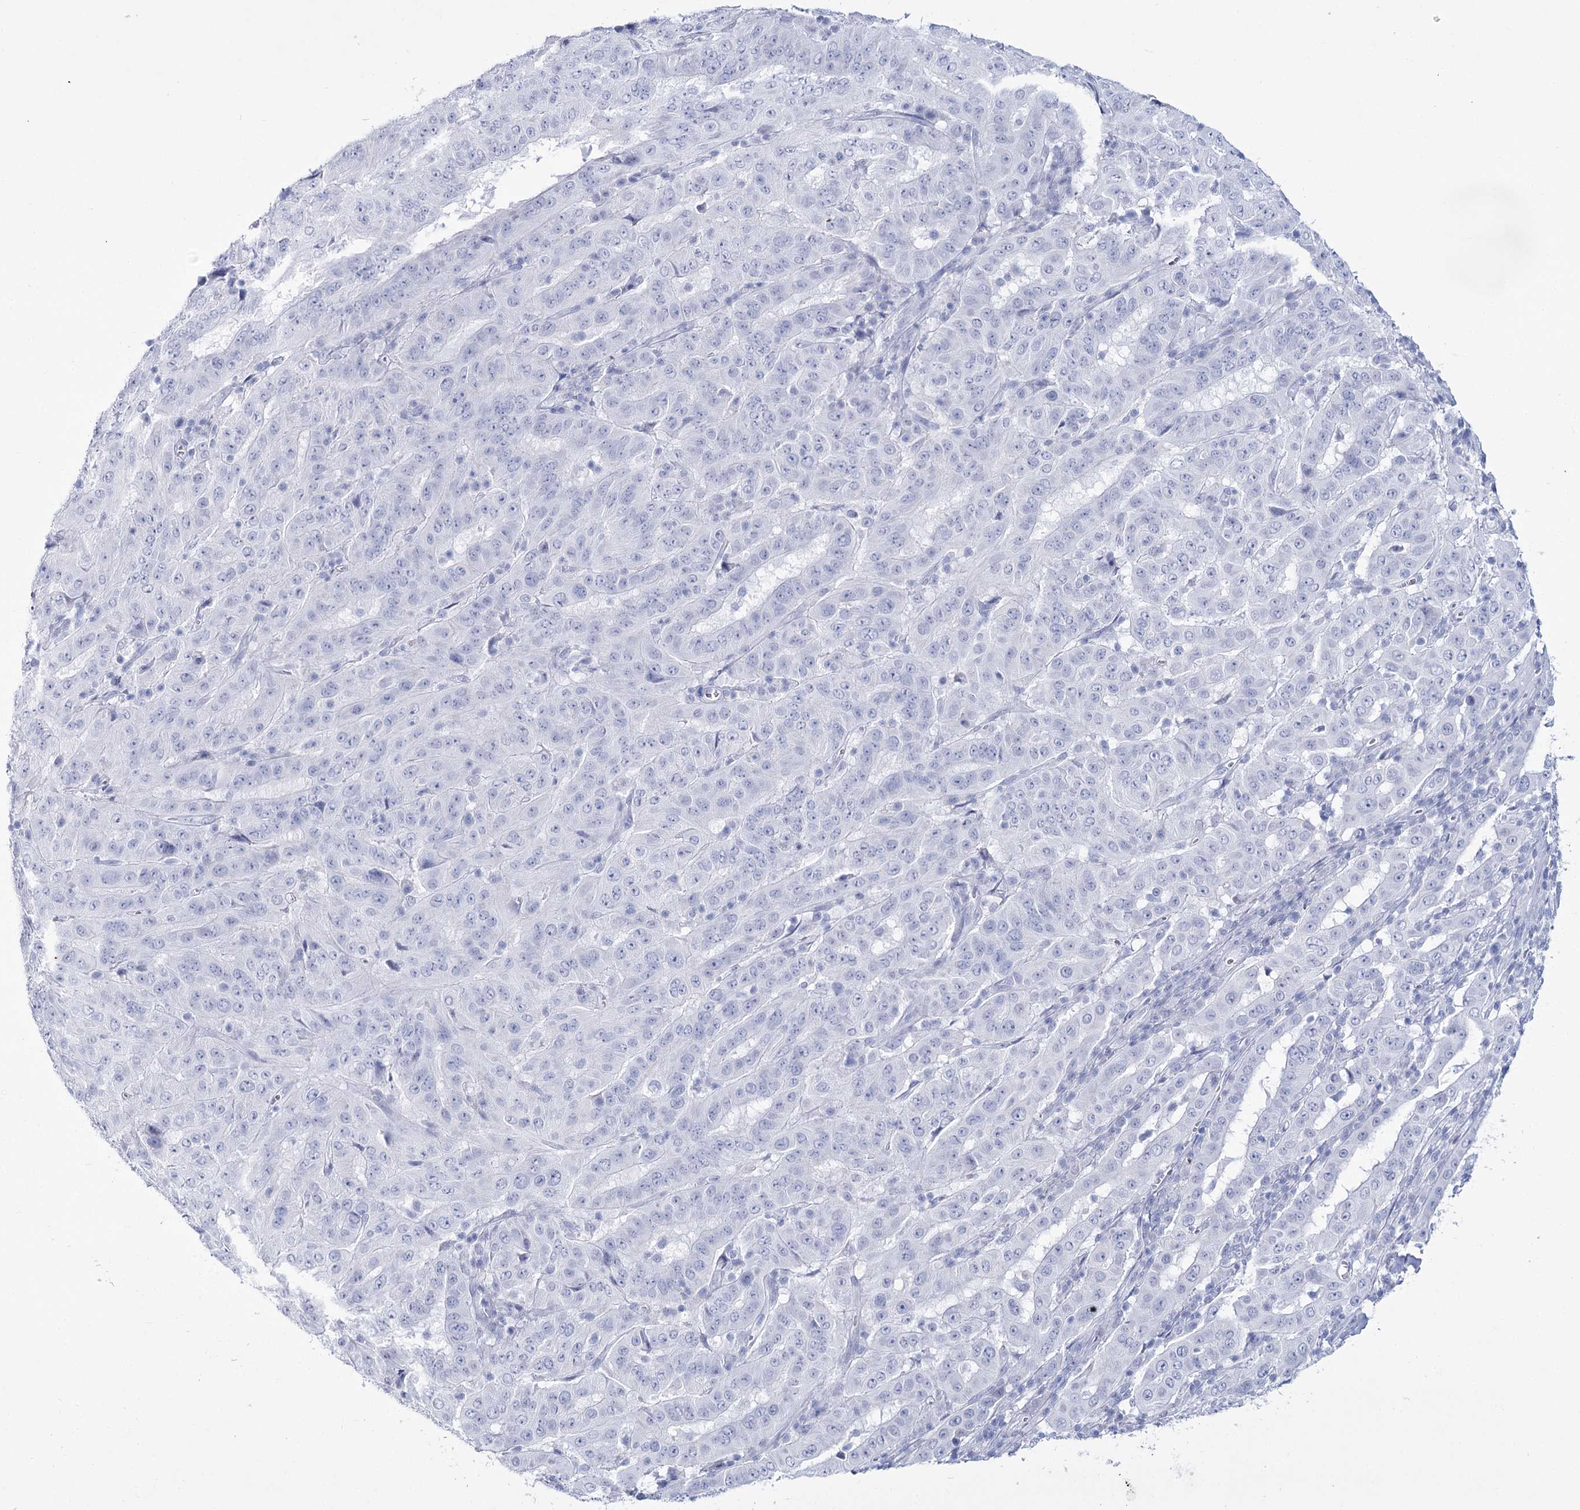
{"staining": {"intensity": "negative", "quantity": "none", "location": "none"}, "tissue": "pancreatic cancer", "cell_type": "Tumor cells", "image_type": "cancer", "snomed": [{"axis": "morphology", "description": "Adenocarcinoma, NOS"}, {"axis": "topography", "description": "Pancreas"}], "caption": "IHC photomicrograph of pancreatic adenocarcinoma stained for a protein (brown), which displays no staining in tumor cells.", "gene": "RNF186", "patient": {"sex": "male", "age": 63}}